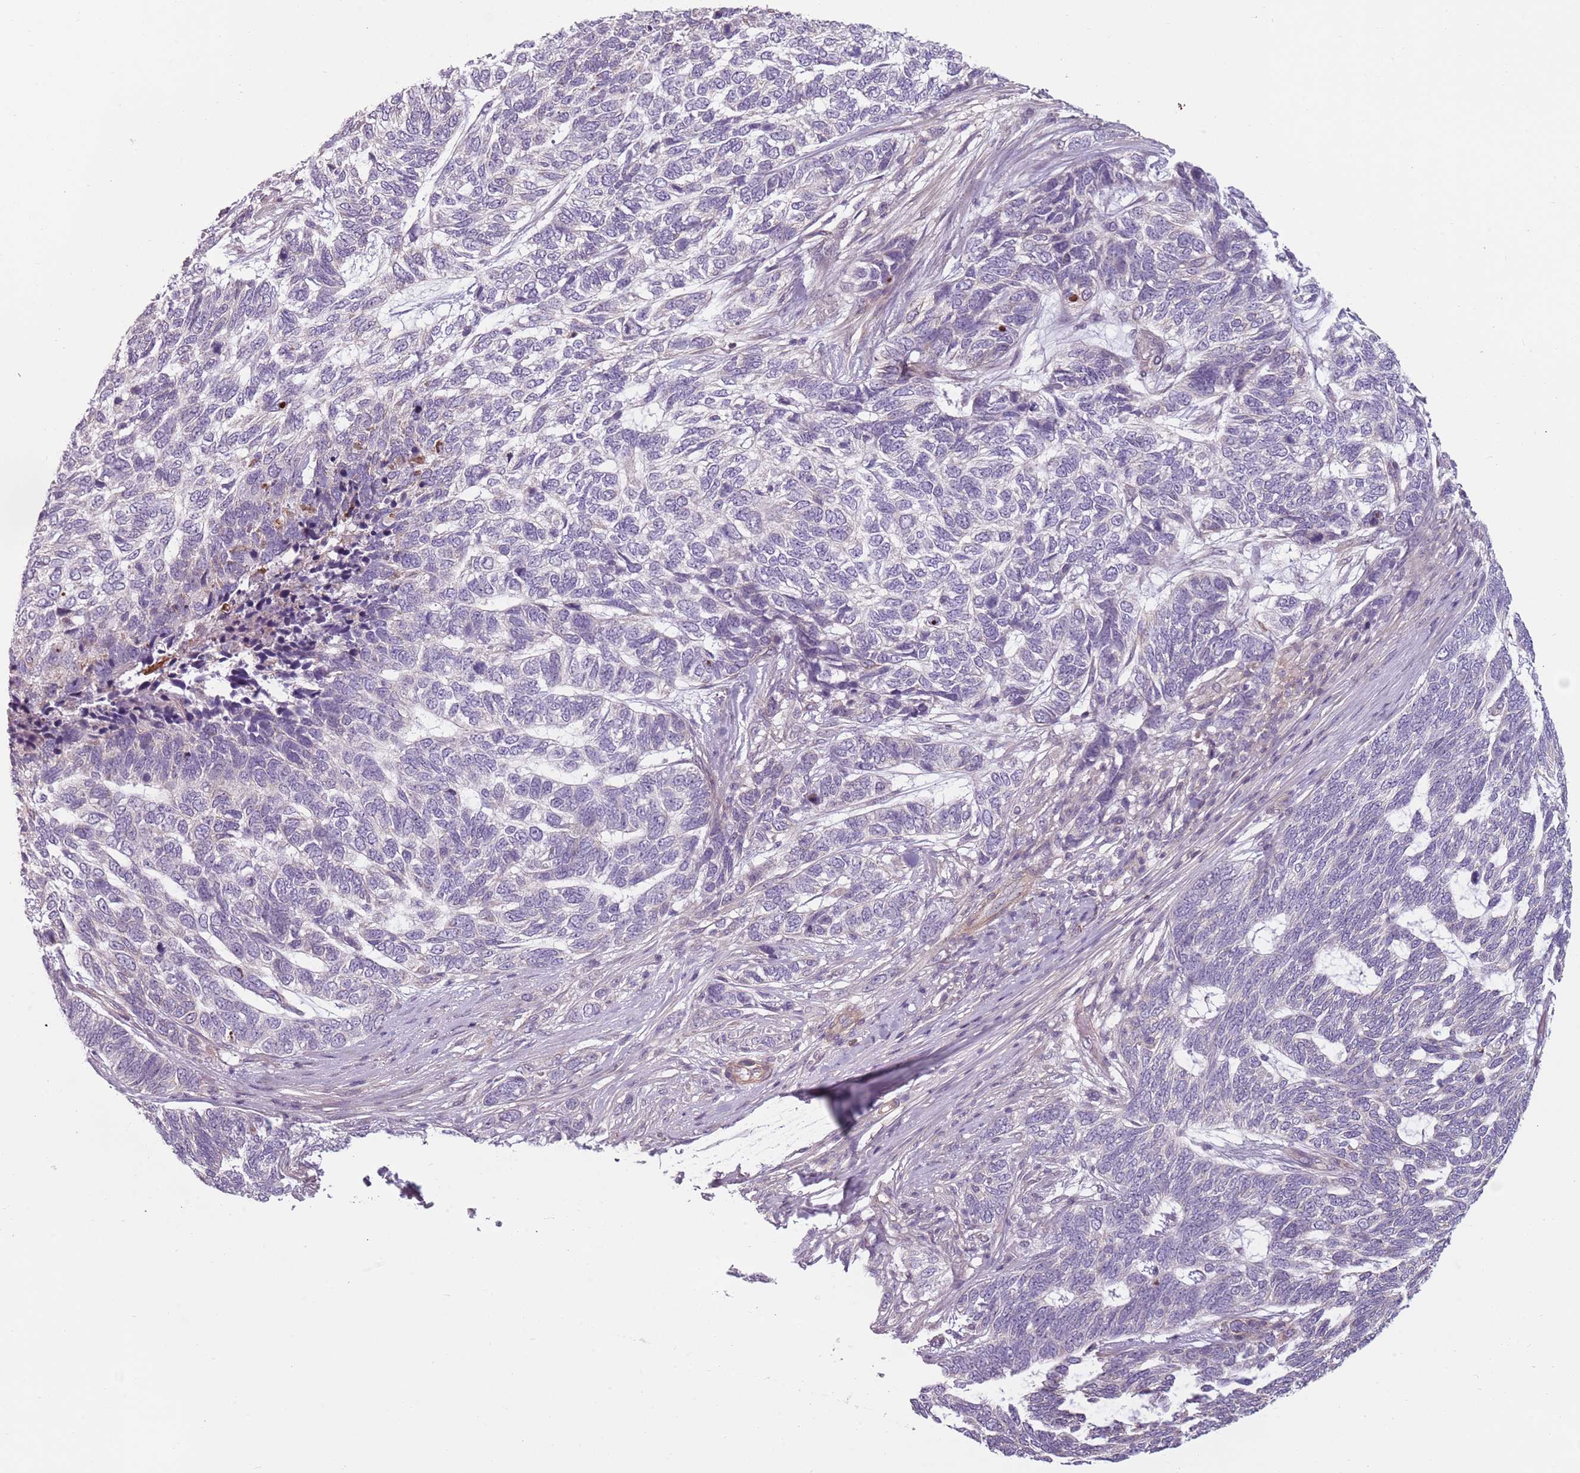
{"staining": {"intensity": "negative", "quantity": "none", "location": "none"}, "tissue": "skin cancer", "cell_type": "Tumor cells", "image_type": "cancer", "snomed": [{"axis": "morphology", "description": "Basal cell carcinoma"}, {"axis": "topography", "description": "Skin"}], "caption": "Protein analysis of skin basal cell carcinoma reveals no significant expression in tumor cells.", "gene": "TLCD2", "patient": {"sex": "female", "age": 65}}